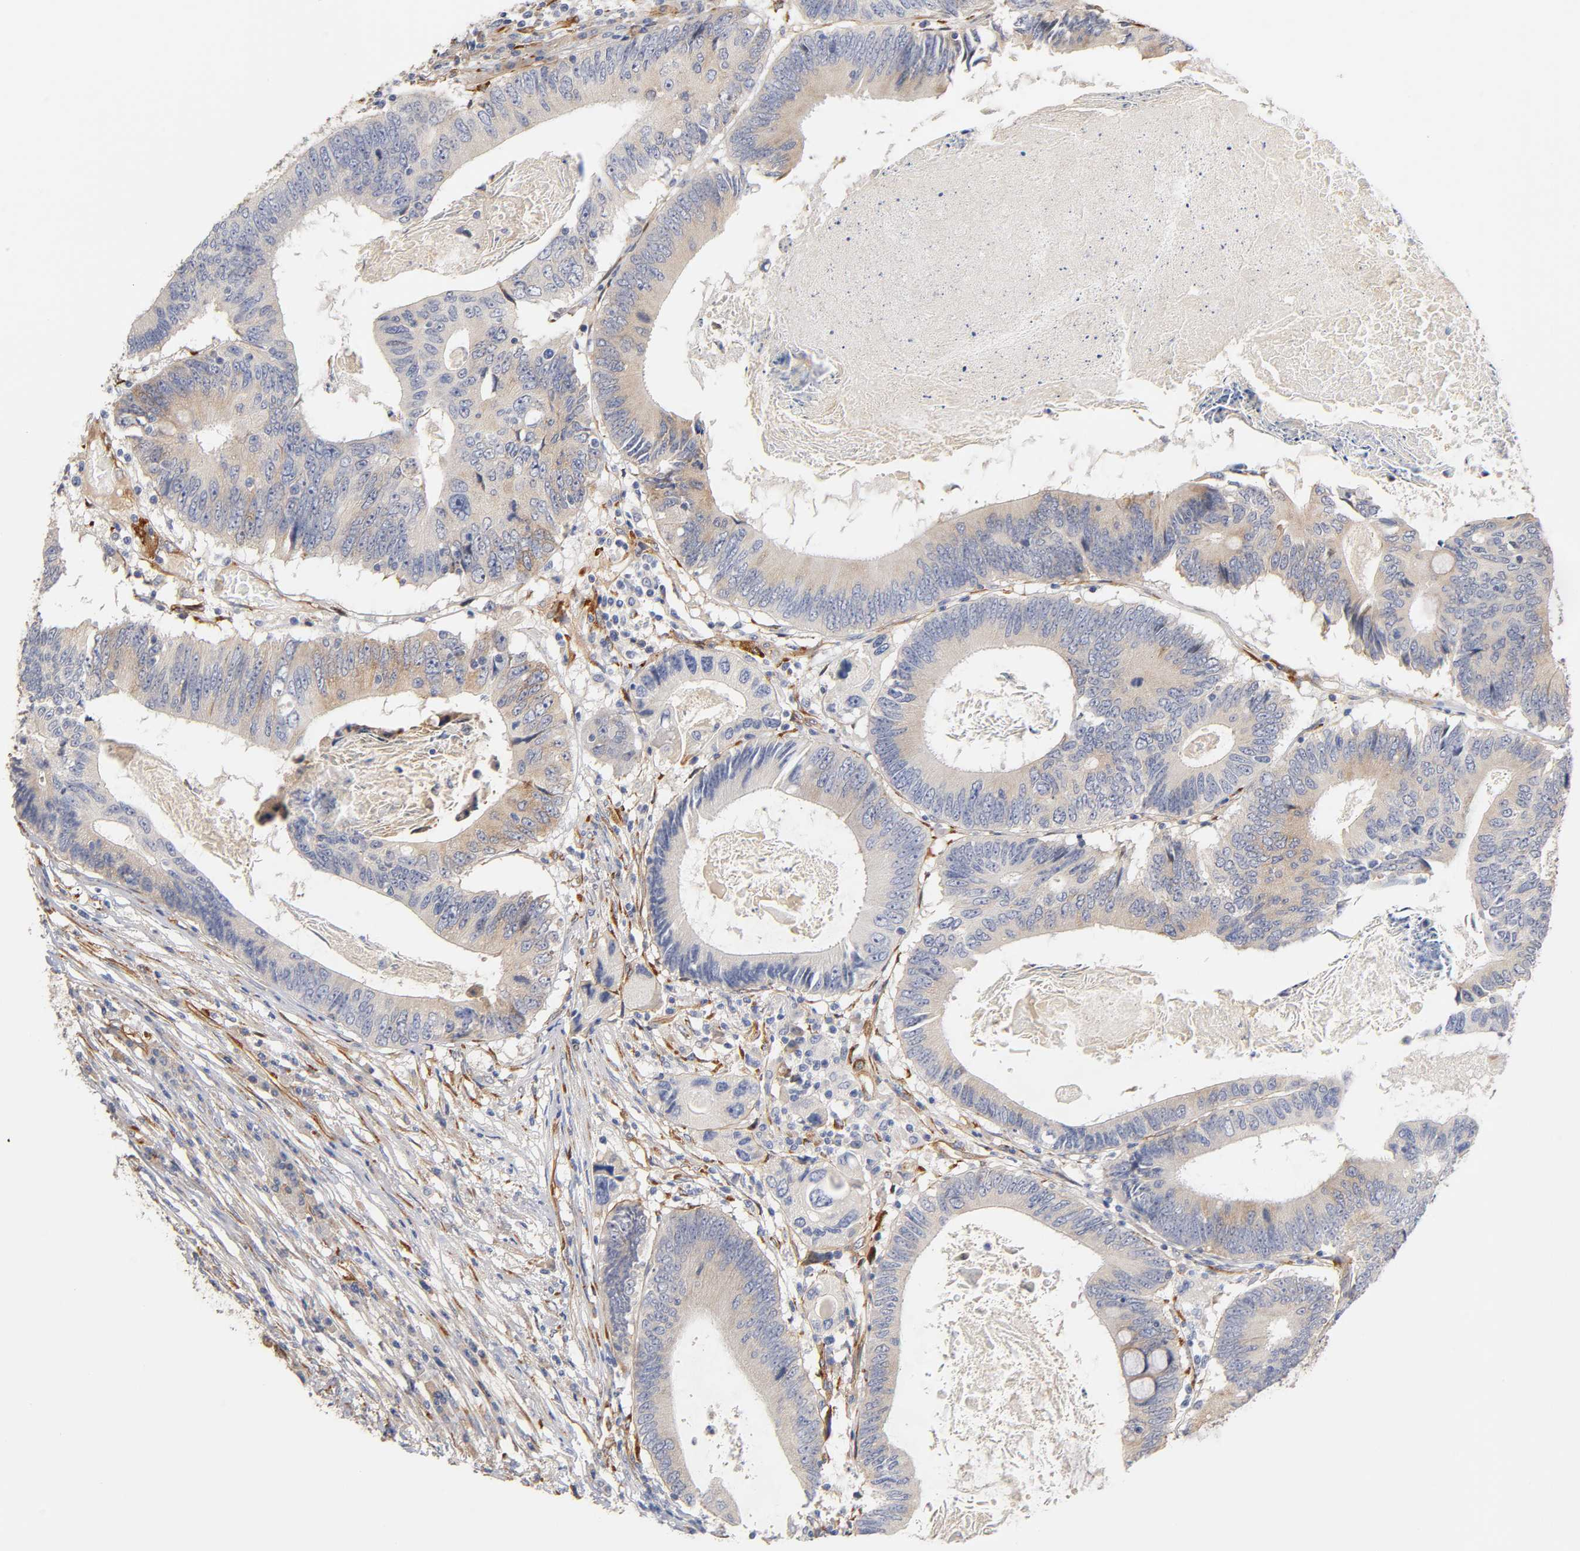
{"staining": {"intensity": "weak", "quantity": "25%-75%", "location": "cytoplasmic/membranous"}, "tissue": "colorectal cancer", "cell_type": "Tumor cells", "image_type": "cancer", "snomed": [{"axis": "morphology", "description": "Adenocarcinoma, NOS"}, {"axis": "topography", "description": "Colon"}], "caption": "Adenocarcinoma (colorectal) stained with a brown dye exhibits weak cytoplasmic/membranous positive staining in about 25%-75% of tumor cells.", "gene": "LAMB1", "patient": {"sex": "female", "age": 78}}